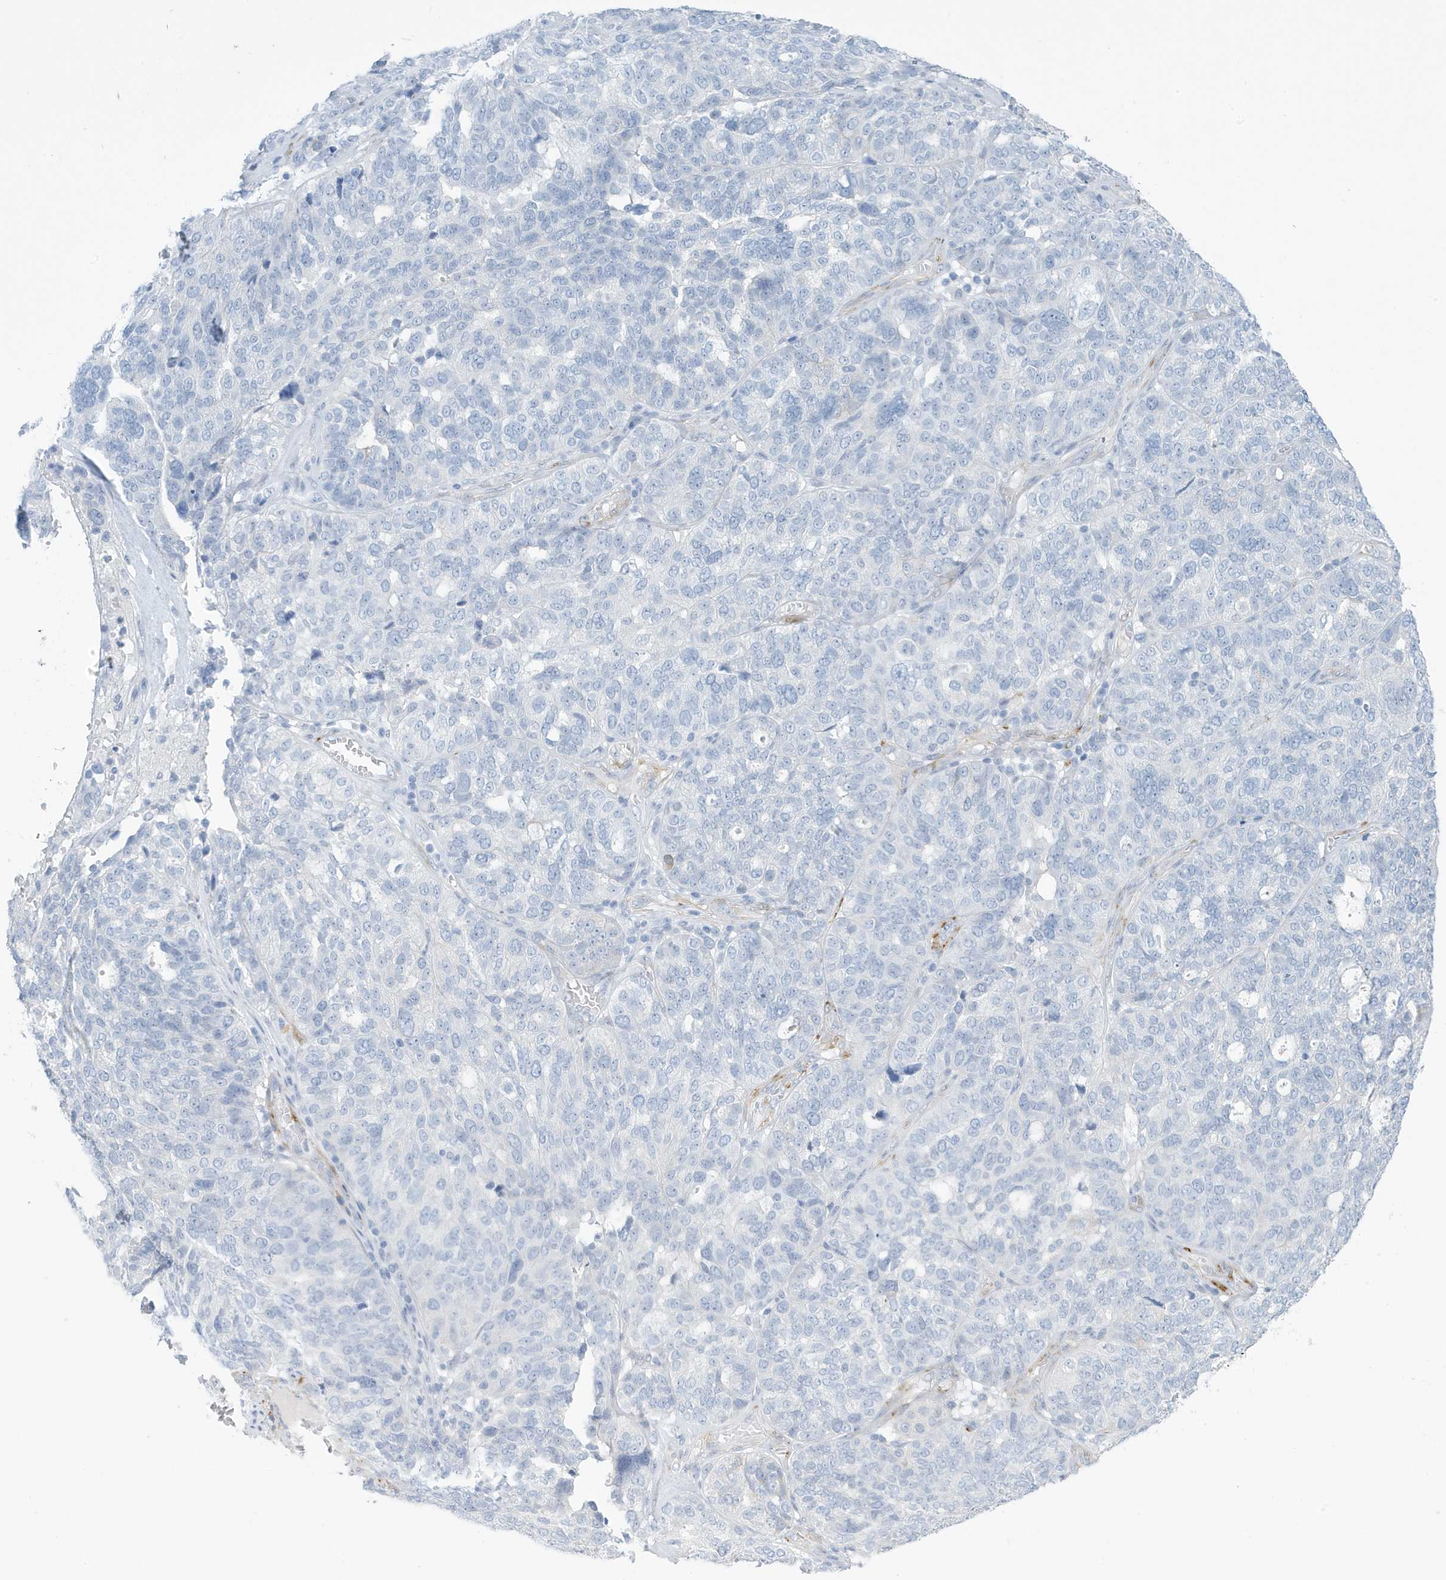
{"staining": {"intensity": "negative", "quantity": "none", "location": "none"}, "tissue": "ovarian cancer", "cell_type": "Tumor cells", "image_type": "cancer", "snomed": [{"axis": "morphology", "description": "Cystadenocarcinoma, serous, NOS"}, {"axis": "topography", "description": "Ovary"}], "caption": "A high-resolution micrograph shows IHC staining of serous cystadenocarcinoma (ovarian), which reveals no significant staining in tumor cells.", "gene": "PERM1", "patient": {"sex": "female", "age": 59}}